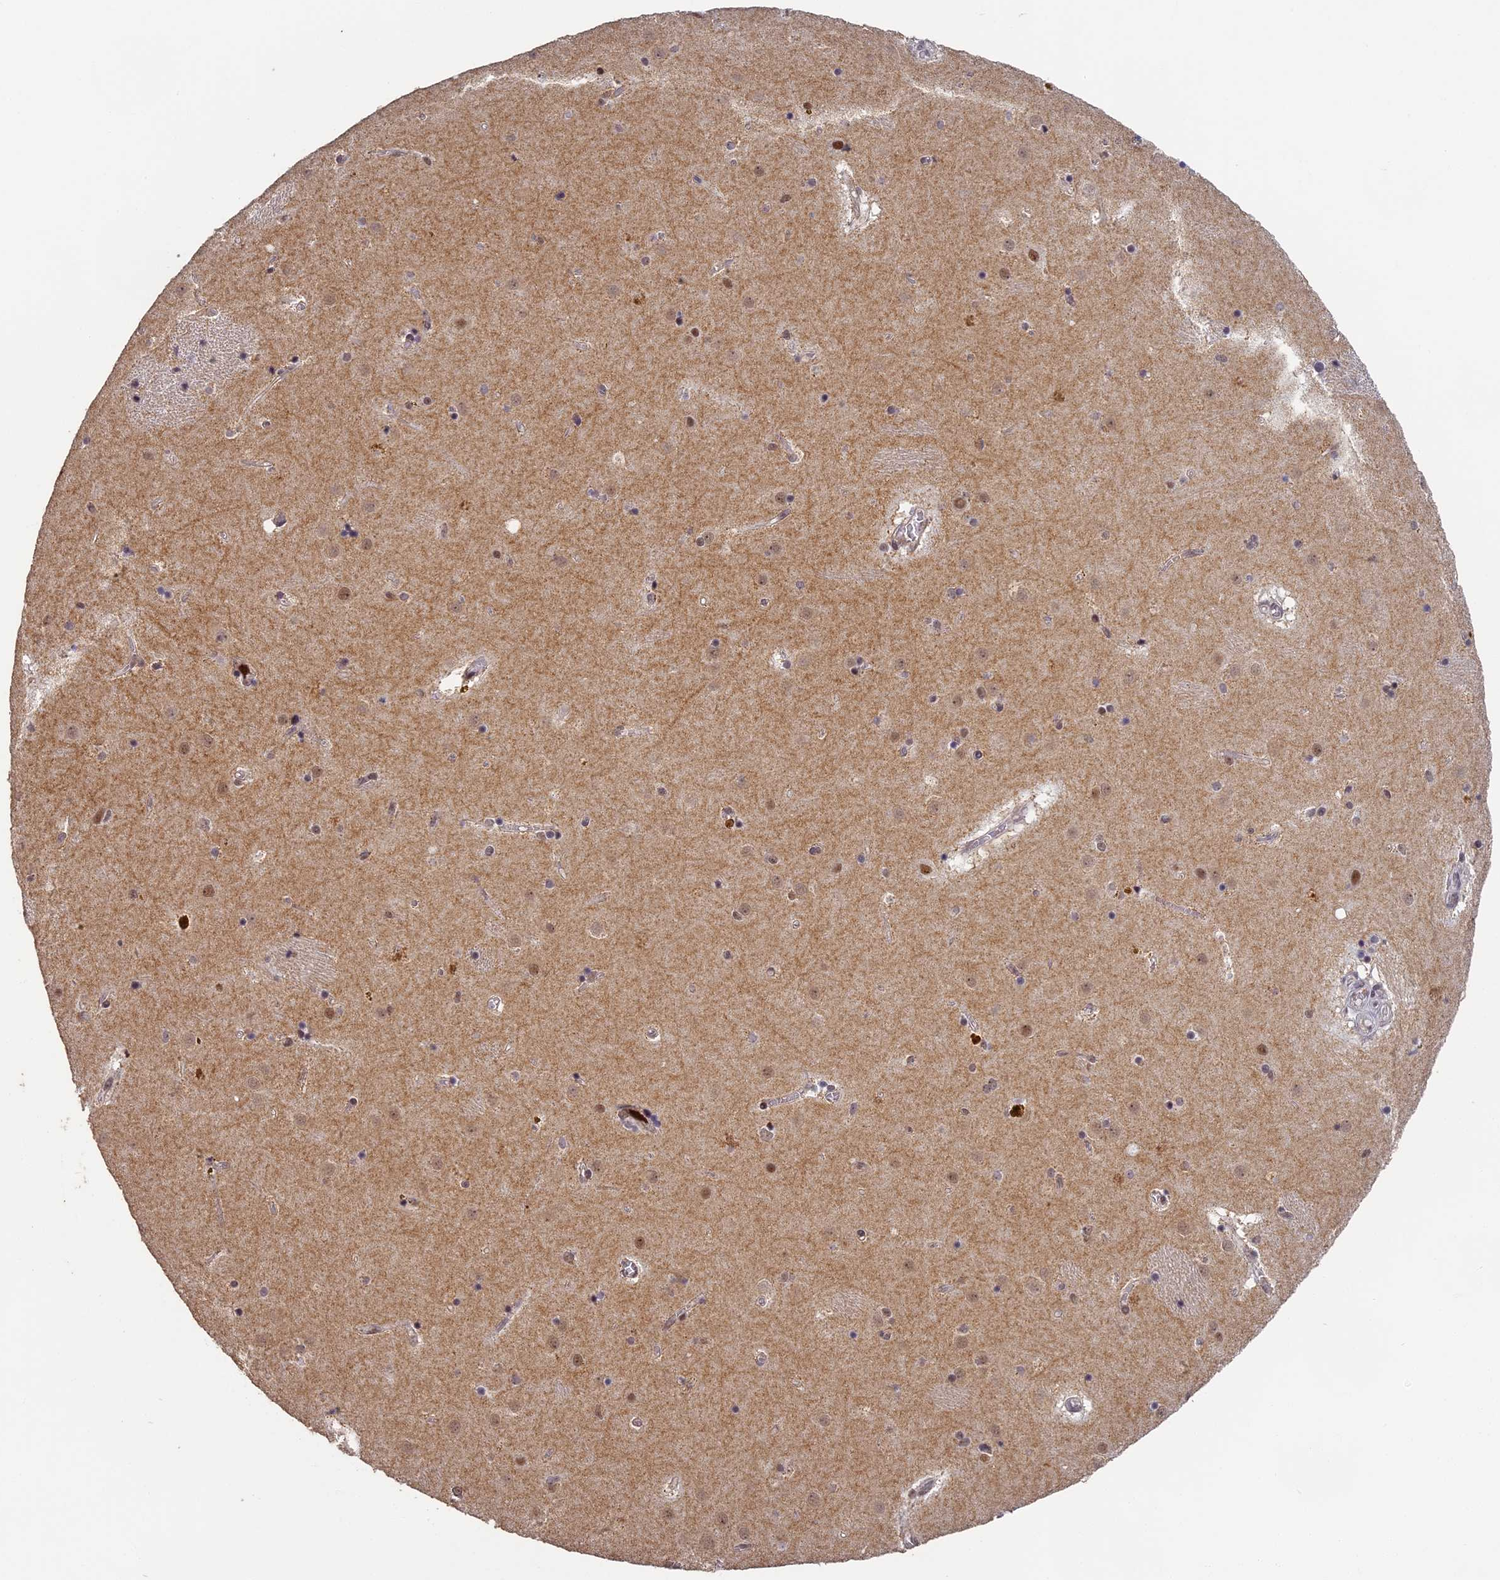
{"staining": {"intensity": "weak", "quantity": "<25%", "location": "nuclear"}, "tissue": "caudate", "cell_type": "Glial cells", "image_type": "normal", "snomed": [{"axis": "morphology", "description": "Normal tissue, NOS"}, {"axis": "topography", "description": "Lateral ventricle wall"}], "caption": "Caudate stained for a protein using IHC demonstrates no positivity glial cells.", "gene": "MORF4L1", "patient": {"sex": "male", "age": 70}}